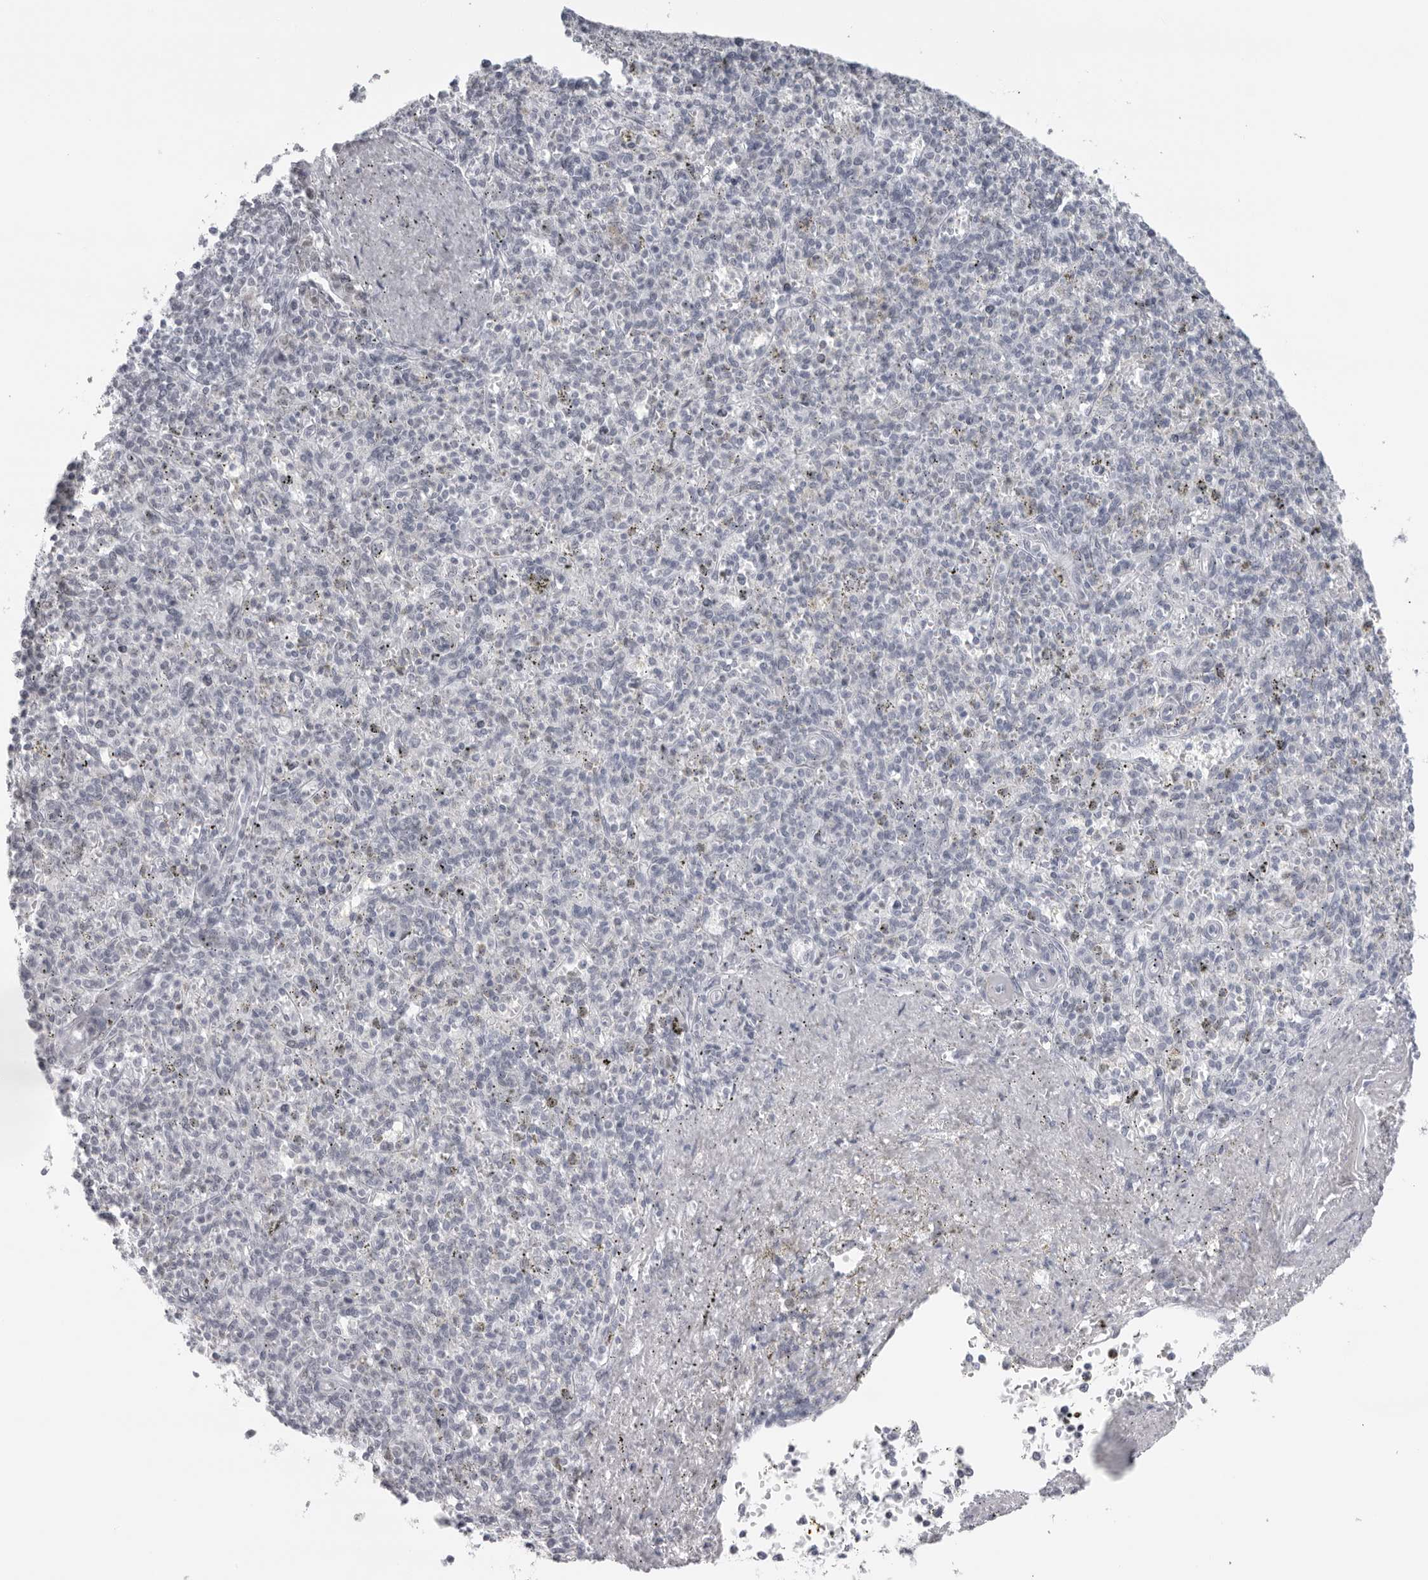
{"staining": {"intensity": "negative", "quantity": "none", "location": "none"}, "tissue": "spleen", "cell_type": "Cells in red pulp", "image_type": "normal", "snomed": [{"axis": "morphology", "description": "Normal tissue, NOS"}, {"axis": "topography", "description": "Spleen"}], "caption": "Immunohistochemistry micrograph of normal human spleen stained for a protein (brown), which exhibits no positivity in cells in red pulp. (DAB (3,3'-diaminobenzidine) IHC, high magnification).", "gene": "ESPN", "patient": {"sex": "male", "age": 72}}